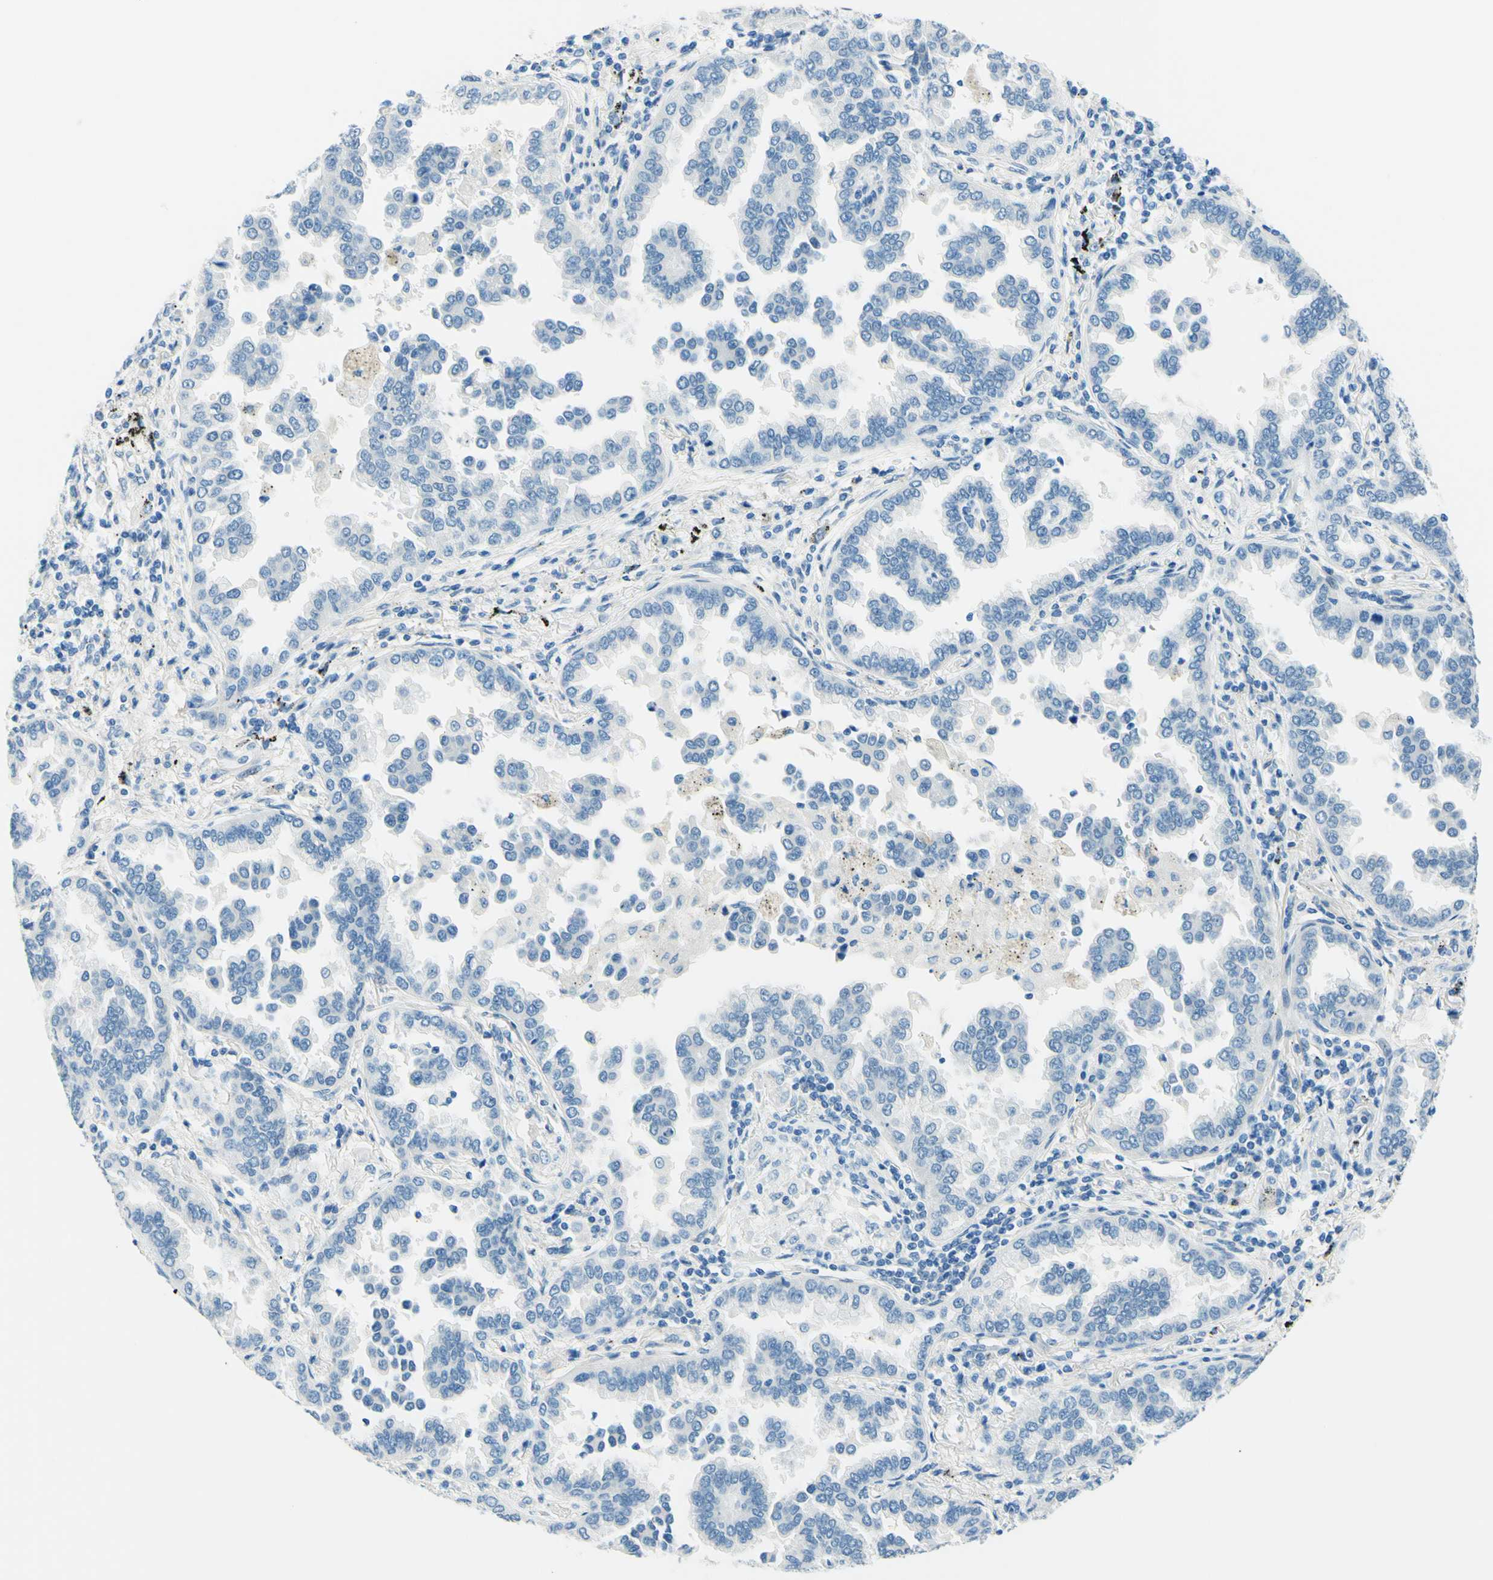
{"staining": {"intensity": "negative", "quantity": "none", "location": "none"}, "tissue": "lung cancer", "cell_type": "Tumor cells", "image_type": "cancer", "snomed": [{"axis": "morphology", "description": "Normal tissue, NOS"}, {"axis": "morphology", "description": "Adenocarcinoma, NOS"}, {"axis": "topography", "description": "Lung"}], "caption": "This is an immunohistochemistry image of lung cancer. There is no positivity in tumor cells.", "gene": "PASD1", "patient": {"sex": "male", "age": 59}}